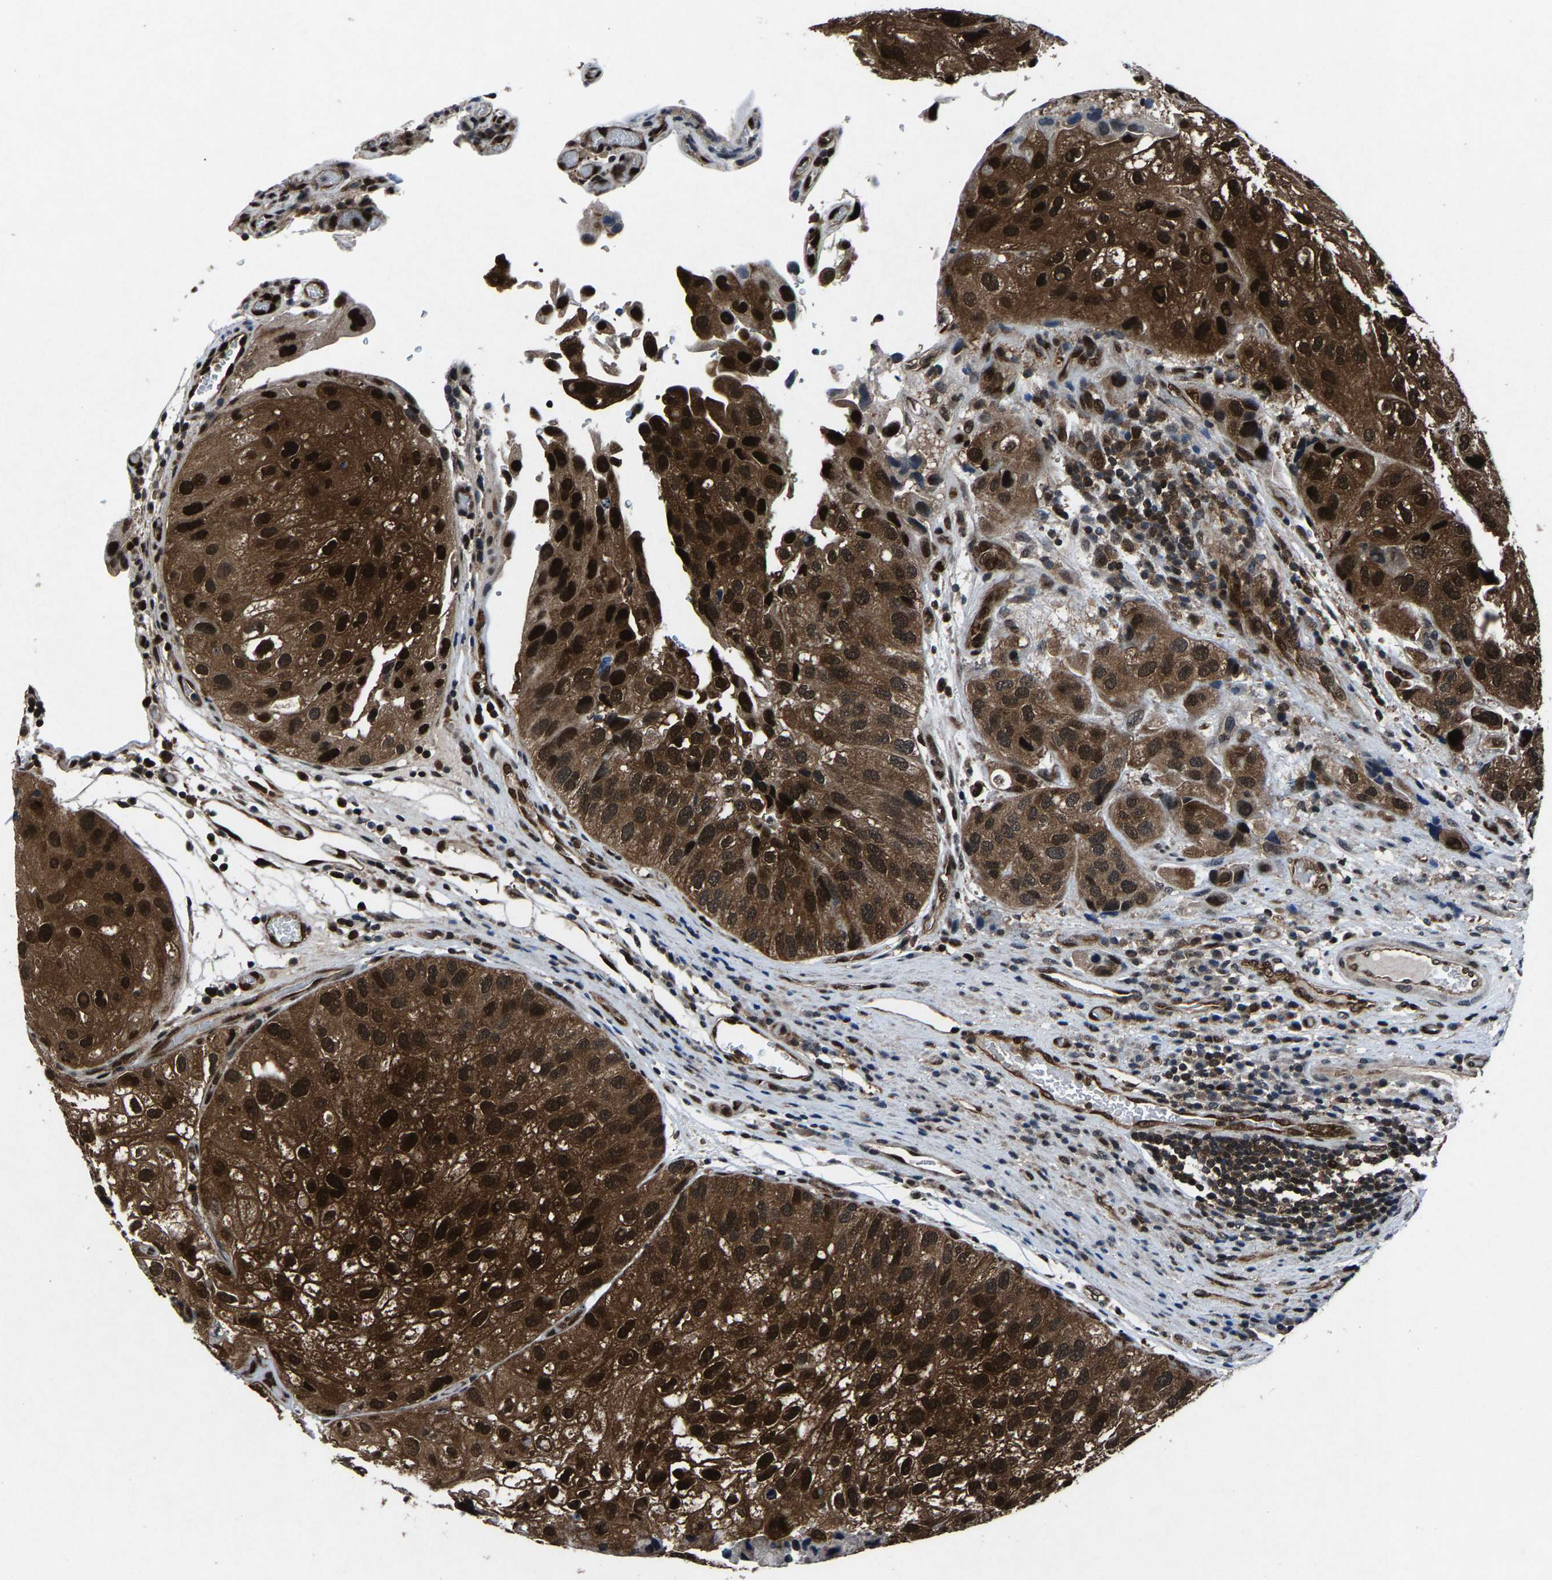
{"staining": {"intensity": "strong", "quantity": ">75%", "location": "cytoplasmic/membranous,nuclear"}, "tissue": "urothelial cancer", "cell_type": "Tumor cells", "image_type": "cancer", "snomed": [{"axis": "morphology", "description": "Urothelial carcinoma, High grade"}, {"axis": "topography", "description": "Urinary bladder"}], "caption": "Immunohistochemistry of urothelial carcinoma (high-grade) demonstrates high levels of strong cytoplasmic/membranous and nuclear expression in about >75% of tumor cells.", "gene": "ATXN3", "patient": {"sex": "female", "age": 64}}